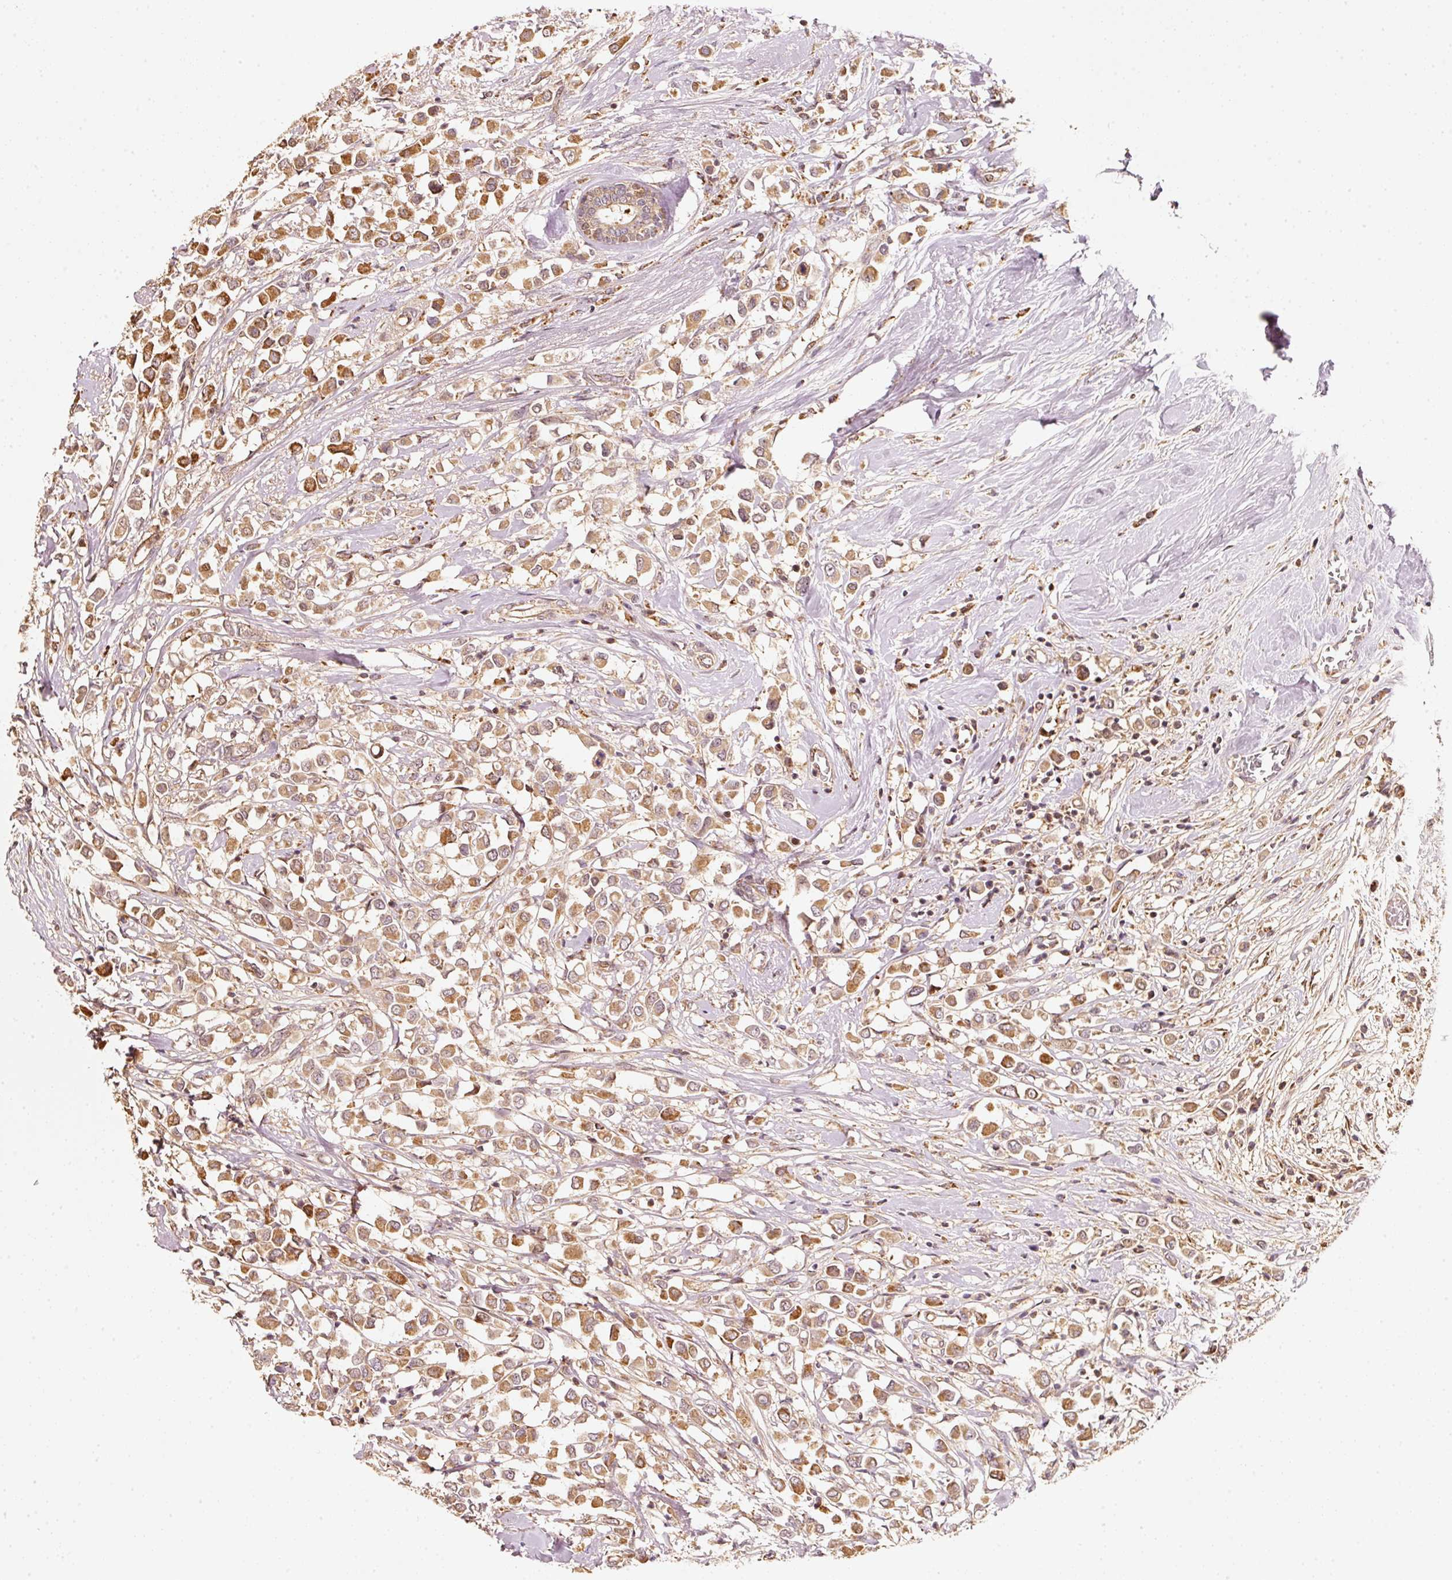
{"staining": {"intensity": "moderate", "quantity": ">75%", "location": "cytoplasmic/membranous"}, "tissue": "breast cancer", "cell_type": "Tumor cells", "image_type": "cancer", "snomed": [{"axis": "morphology", "description": "Duct carcinoma"}, {"axis": "topography", "description": "Breast"}], "caption": "Tumor cells display medium levels of moderate cytoplasmic/membranous staining in about >75% of cells in human breast invasive ductal carcinoma.", "gene": "RAB35", "patient": {"sex": "female", "age": 61}}